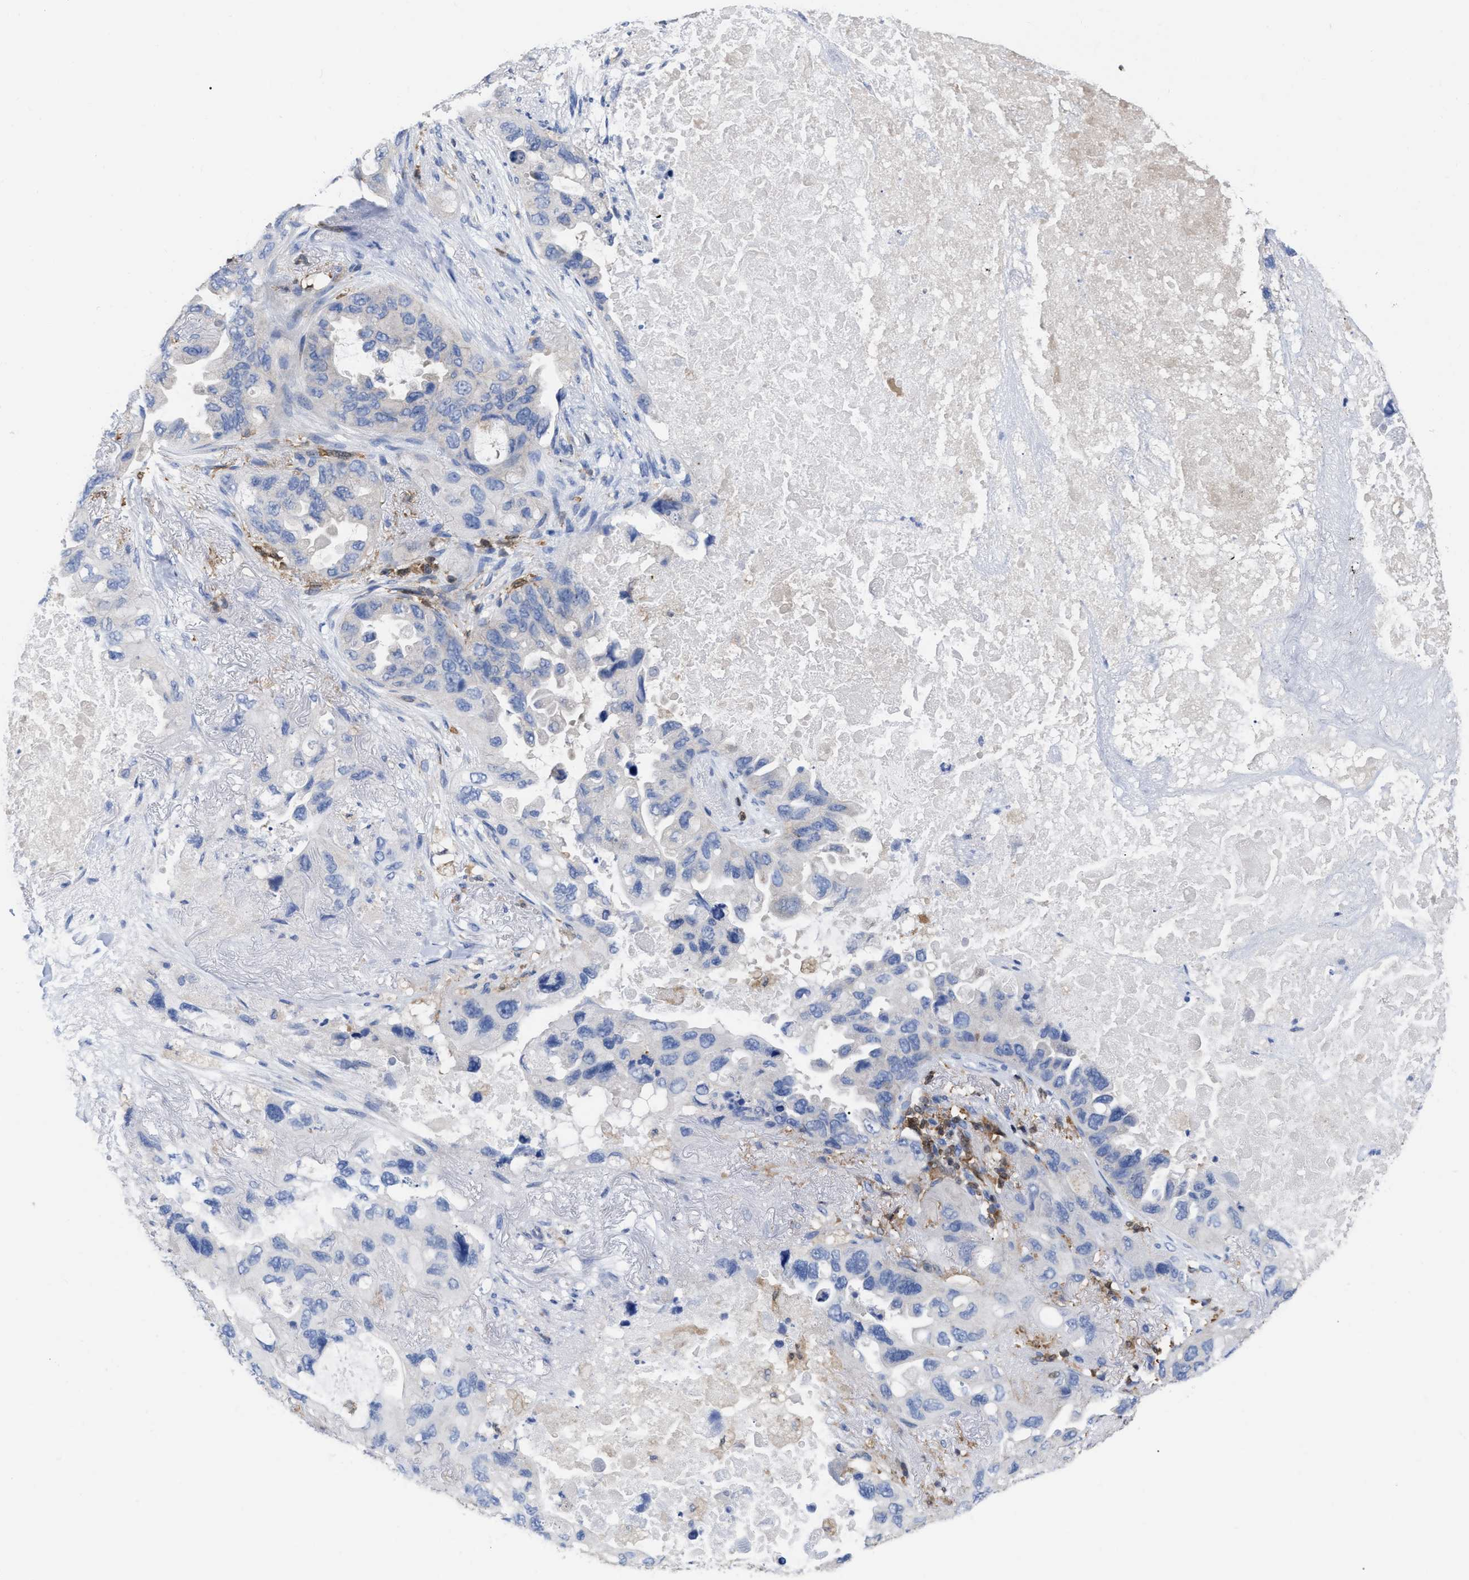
{"staining": {"intensity": "negative", "quantity": "none", "location": "none"}, "tissue": "lung cancer", "cell_type": "Tumor cells", "image_type": "cancer", "snomed": [{"axis": "morphology", "description": "Squamous cell carcinoma, NOS"}, {"axis": "topography", "description": "Lung"}], "caption": "An image of lung squamous cell carcinoma stained for a protein shows no brown staining in tumor cells.", "gene": "GIMAP4", "patient": {"sex": "female", "age": 73}}